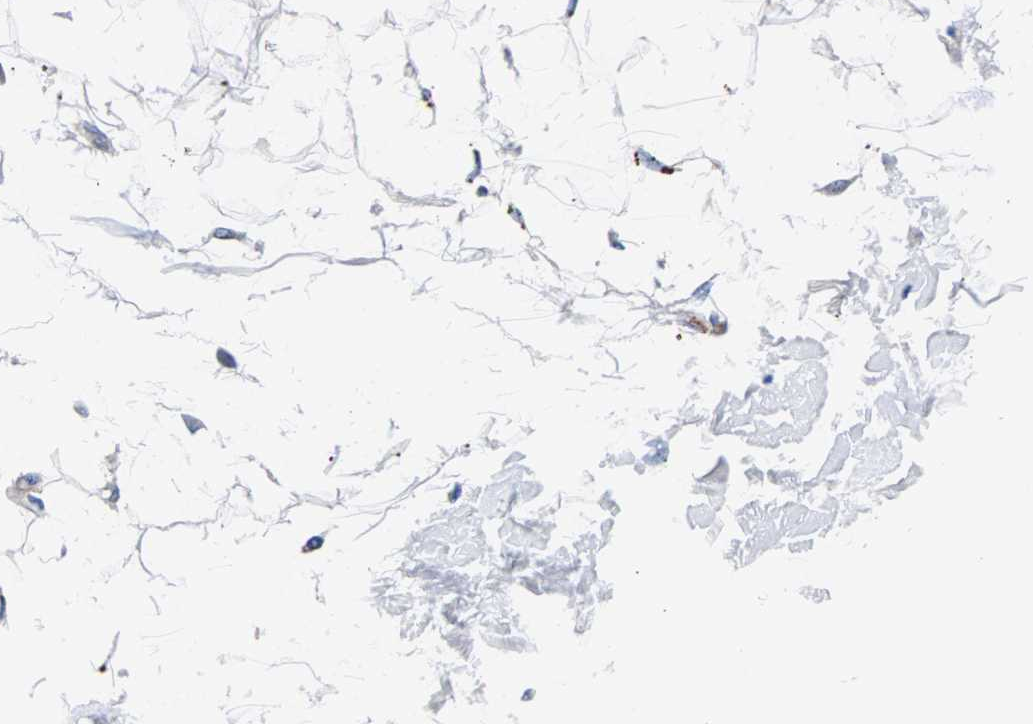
{"staining": {"intensity": "negative", "quantity": "none", "location": "none"}, "tissue": "adipose tissue", "cell_type": "Adipocytes", "image_type": "normal", "snomed": [{"axis": "morphology", "description": "Squamous cell carcinoma, NOS"}, {"axis": "topography", "description": "Skin"}], "caption": "Micrograph shows no protein staining in adipocytes of normal adipose tissue. (DAB IHC visualized using brightfield microscopy, high magnification).", "gene": "P2RY4", "patient": {"sex": "male", "age": 83}}